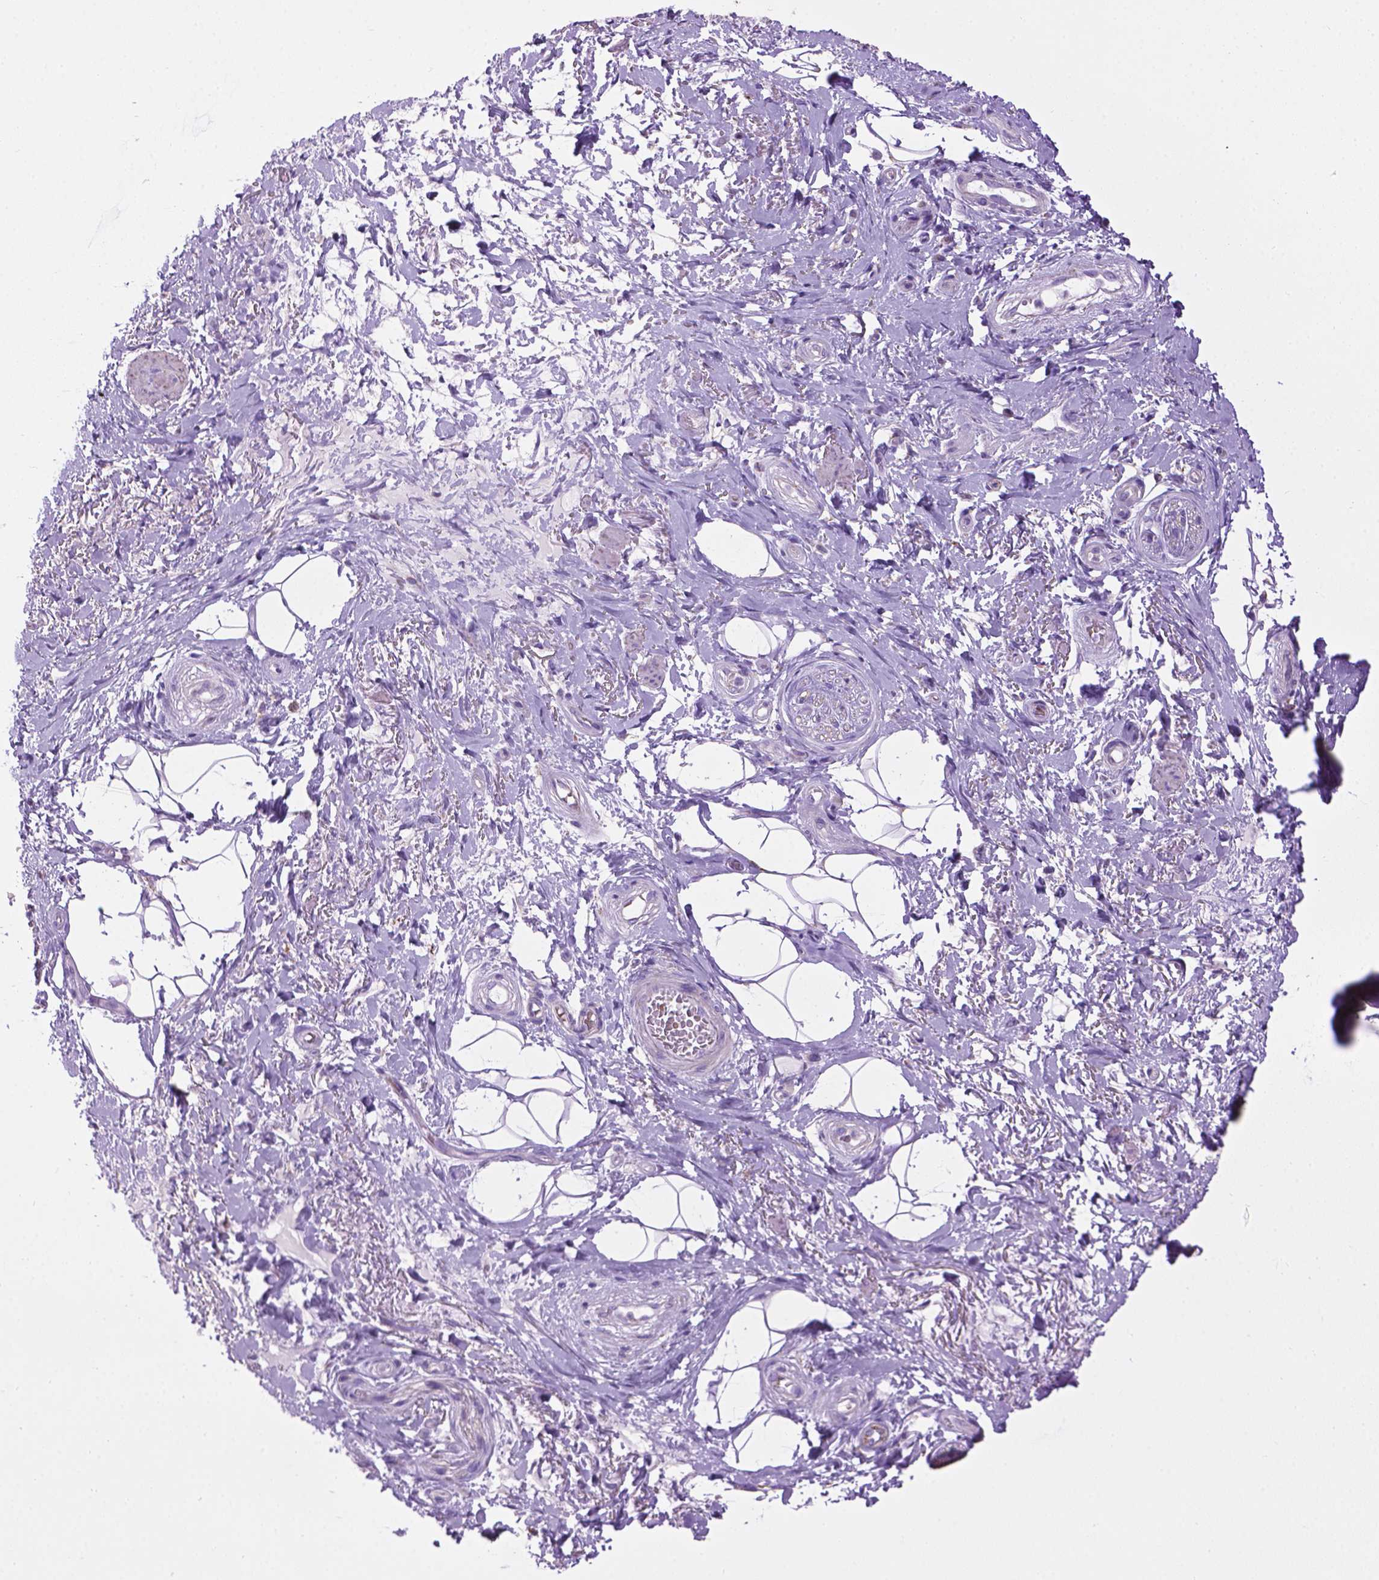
{"staining": {"intensity": "negative", "quantity": "none", "location": "none"}, "tissue": "adipose tissue", "cell_type": "Adipocytes", "image_type": "normal", "snomed": [{"axis": "morphology", "description": "Normal tissue, NOS"}, {"axis": "topography", "description": "Anal"}, {"axis": "topography", "description": "Peripheral nerve tissue"}], "caption": "A high-resolution histopathology image shows IHC staining of normal adipose tissue, which shows no significant staining in adipocytes.", "gene": "TMEM132E", "patient": {"sex": "male", "age": 53}}